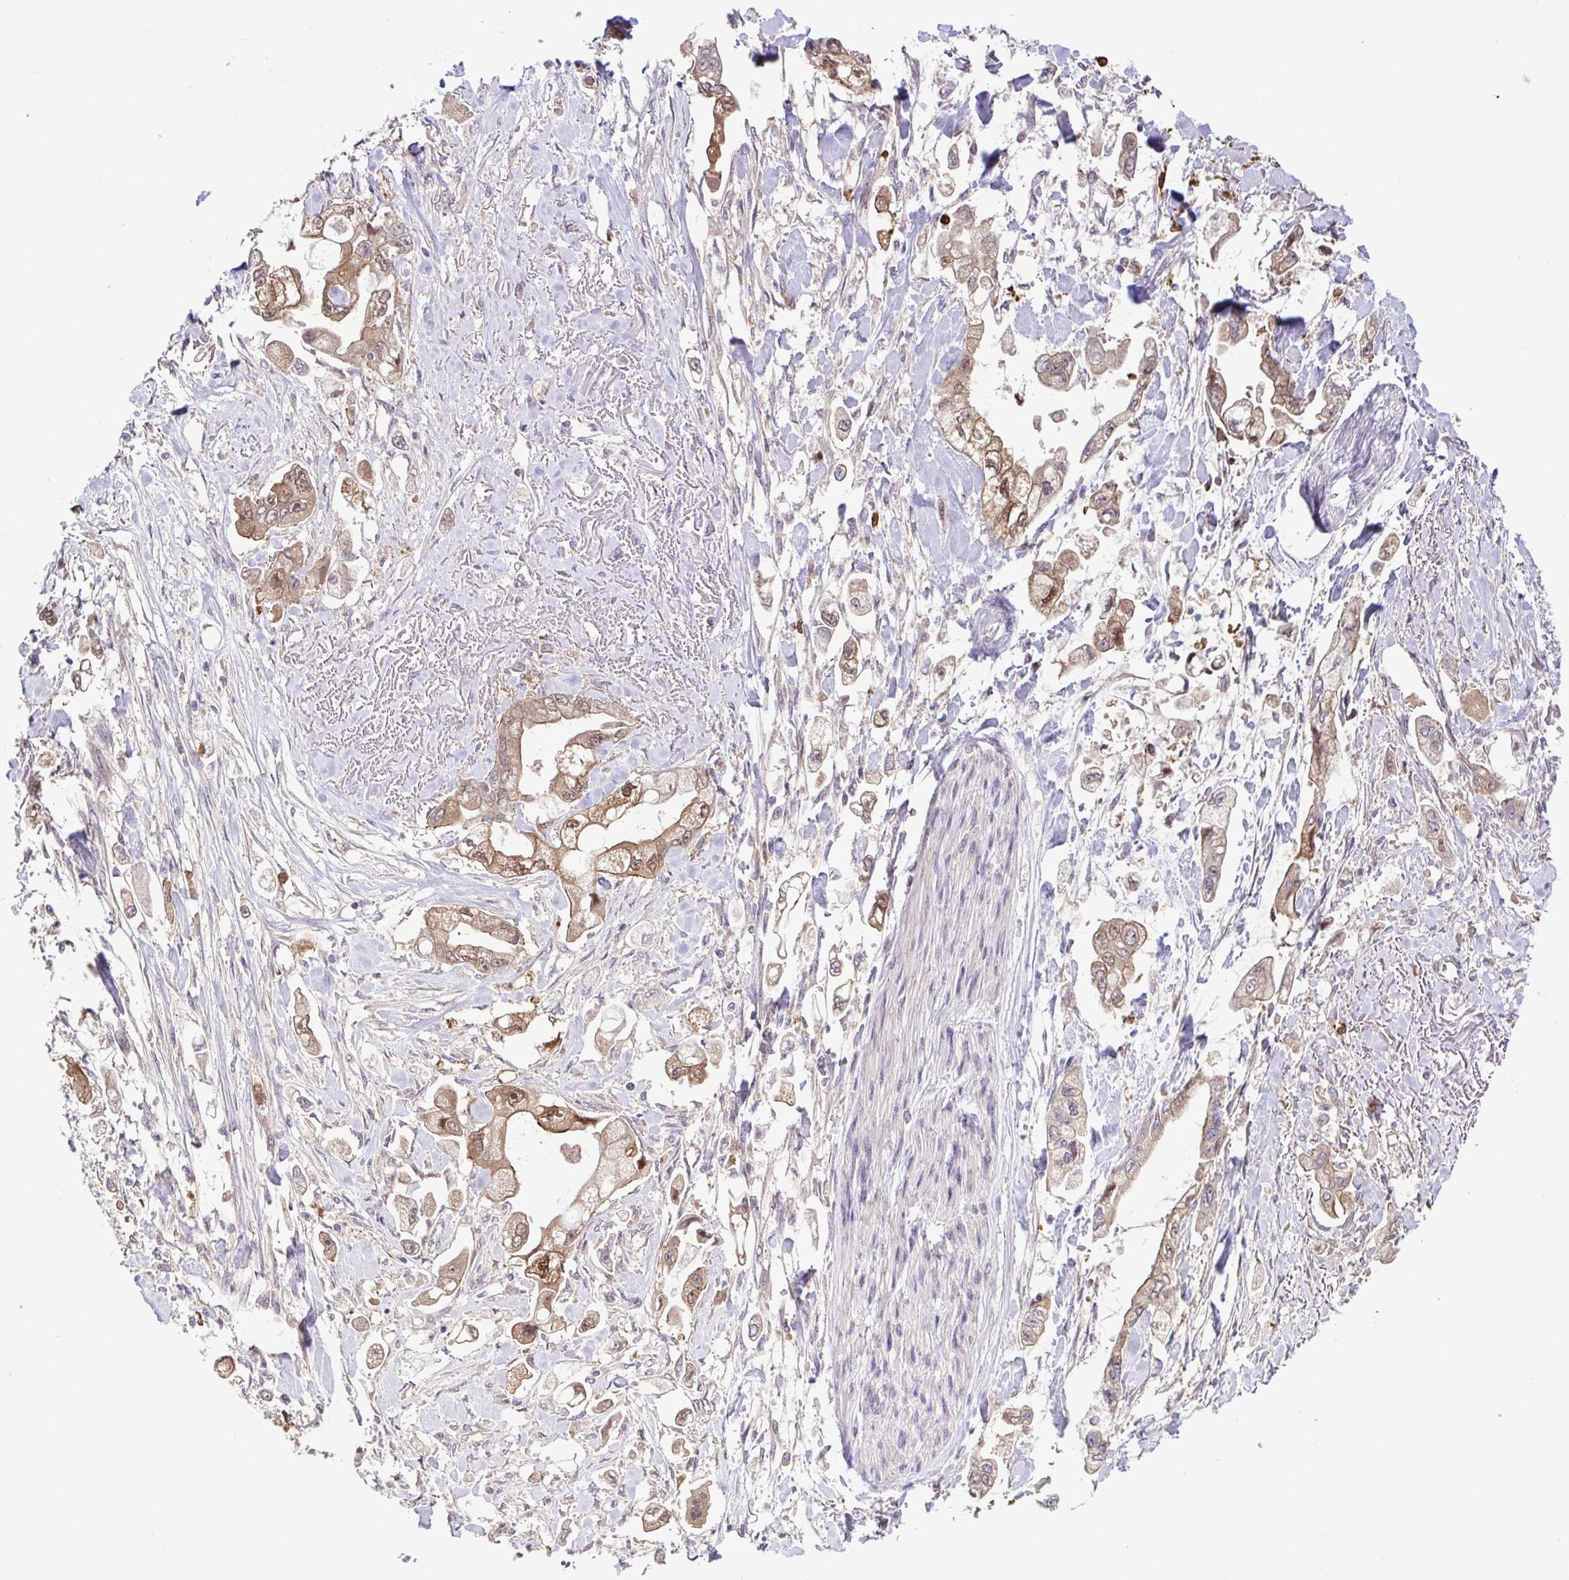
{"staining": {"intensity": "moderate", "quantity": ">75%", "location": "cytoplasmic/membranous"}, "tissue": "stomach cancer", "cell_type": "Tumor cells", "image_type": "cancer", "snomed": [{"axis": "morphology", "description": "Adenocarcinoma, NOS"}, {"axis": "topography", "description": "Stomach"}], "caption": "This is an image of immunohistochemistry (IHC) staining of stomach cancer, which shows moderate positivity in the cytoplasmic/membranous of tumor cells.", "gene": "CMPK1", "patient": {"sex": "male", "age": 62}}